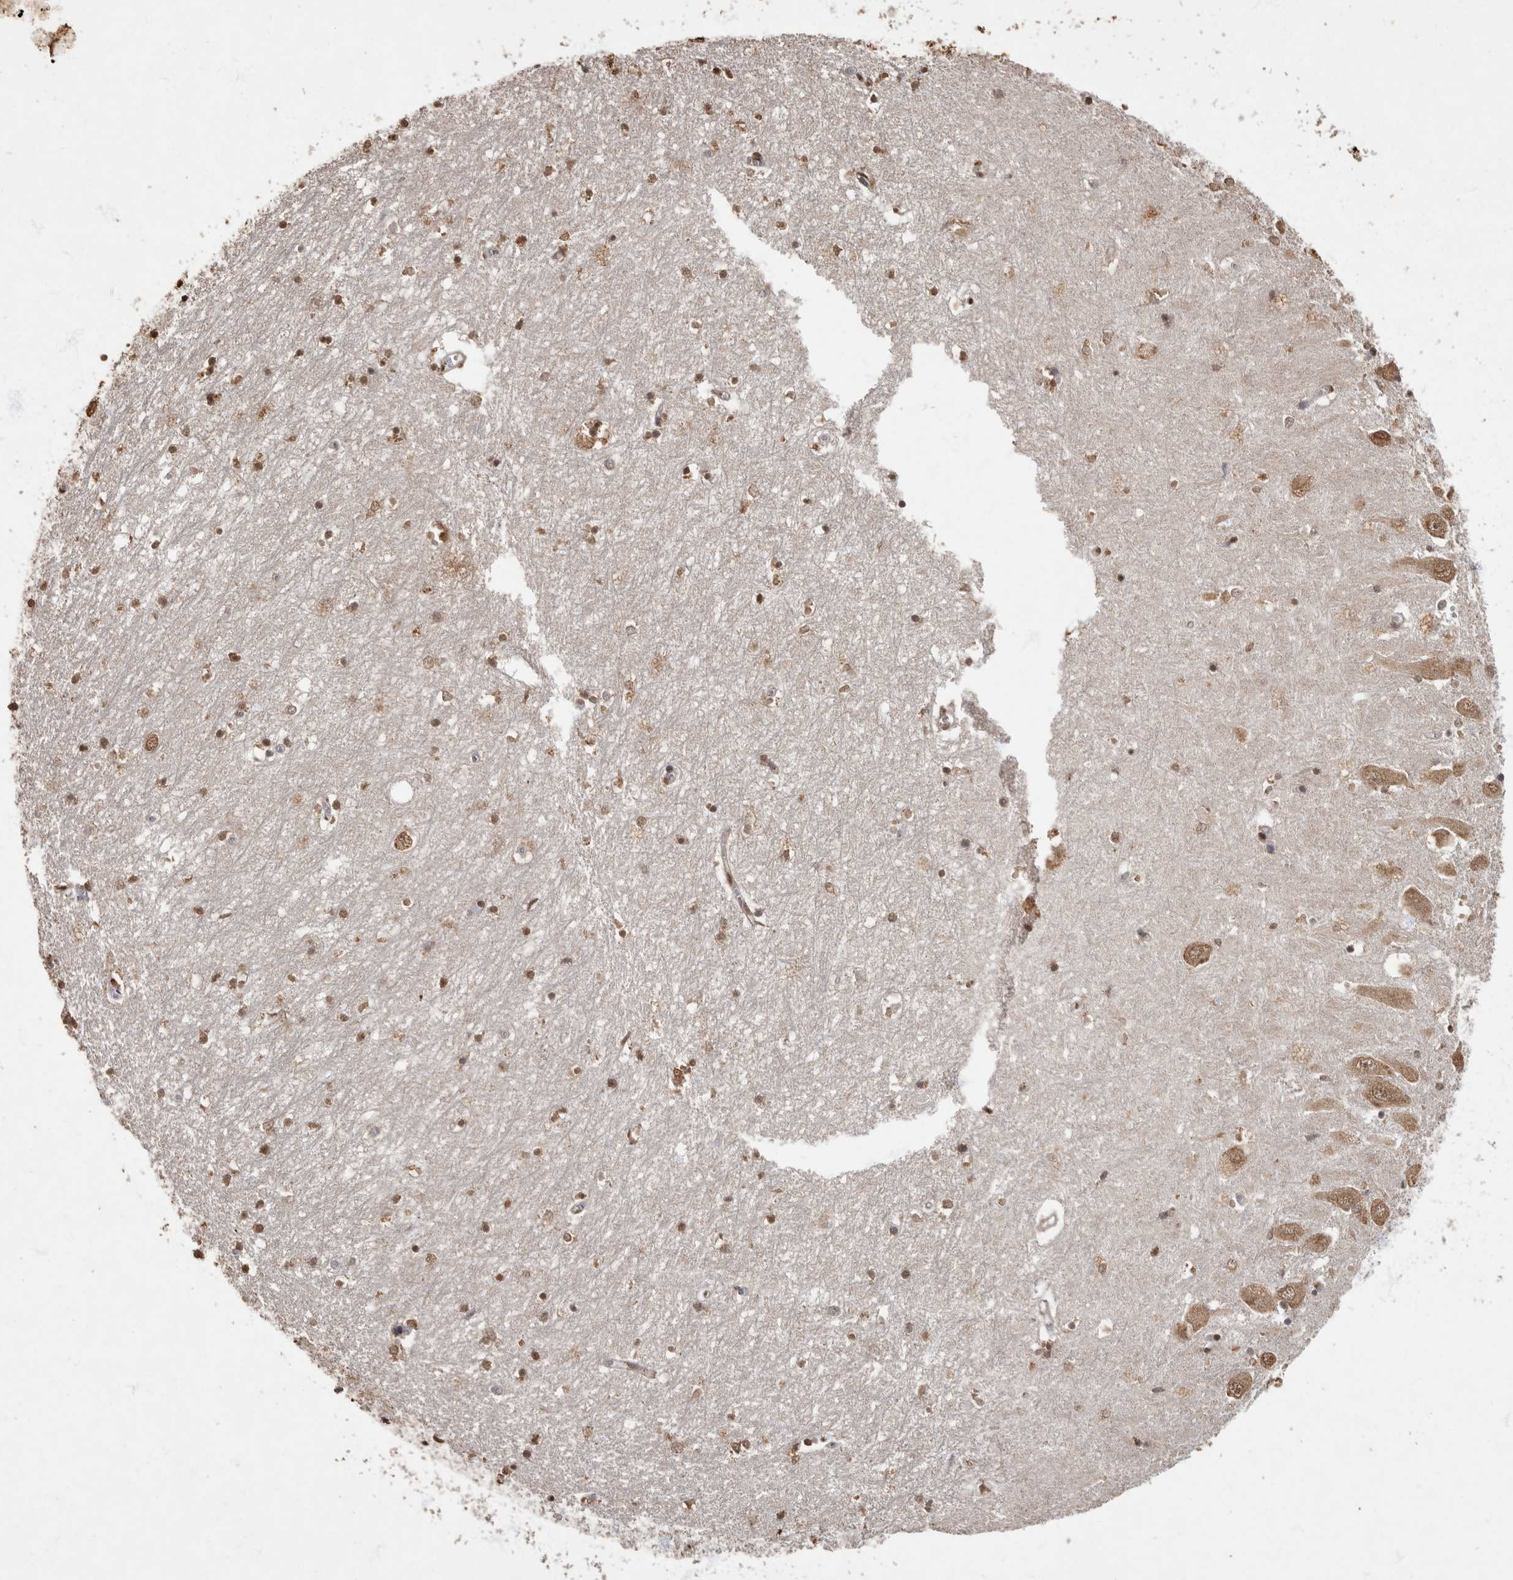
{"staining": {"intensity": "moderate", "quantity": ">75%", "location": "cytoplasmic/membranous,nuclear"}, "tissue": "hippocampus", "cell_type": "Glial cells", "image_type": "normal", "snomed": [{"axis": "morphology", "description": "Normal tissue, NOS"}, {"axis": "topography", "description": "Hippocampus"}], "caption": "Immunohistochemical staining of normal hippocampus displays moderate cytoplasmic/membranous,nuclear protein expression in approximately >75% of glial cells. (DAB (3,3'-diaminobenzidine) = brown stain, brightfield microscopy at high magnification).", "gene": "MAFG", "patient": {"sex": "male", "age": 70}}